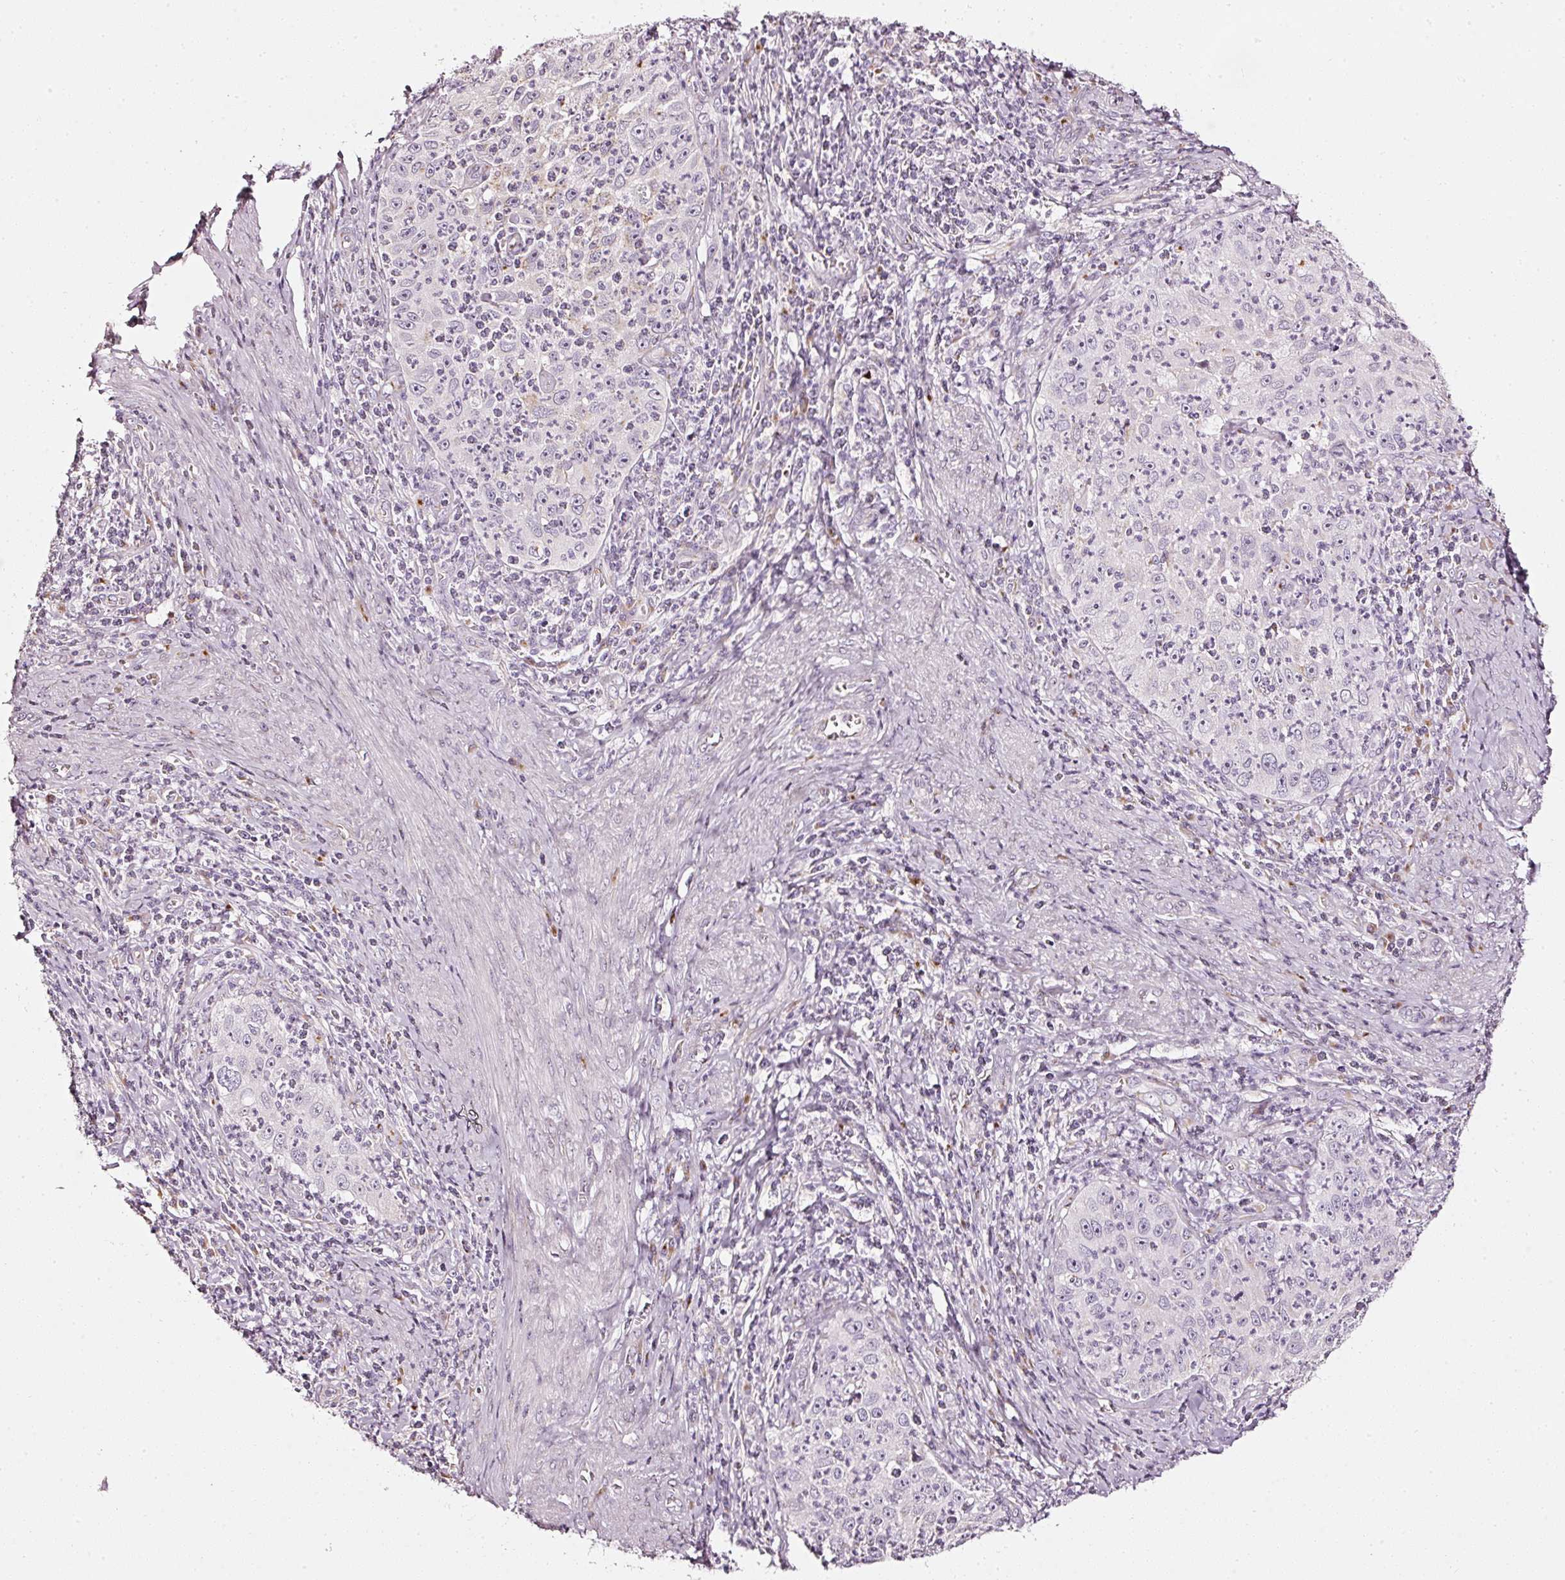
{"staining": {"intensity": "weak", "quantity": "<25%", "location": "cytoplasmic/membranous"}, "tissue": "cervical cancer", "cell_type": "Tumor cells", "image_type": "cancer", "snomed": [{"axis": "morphology", "description": "Squamous cell carcinoma, NOS"}, {"axis": "topography", "description": "Cervix"}], "caption": "The histopathology image exhibits no staining of tumor cells in cervical squamous cell carcinoma. (Immunohistochemistry, brightfield microscopy, high magnification).", "gene": "SDF4", "patient": {"sex": "female", "age": 30}}